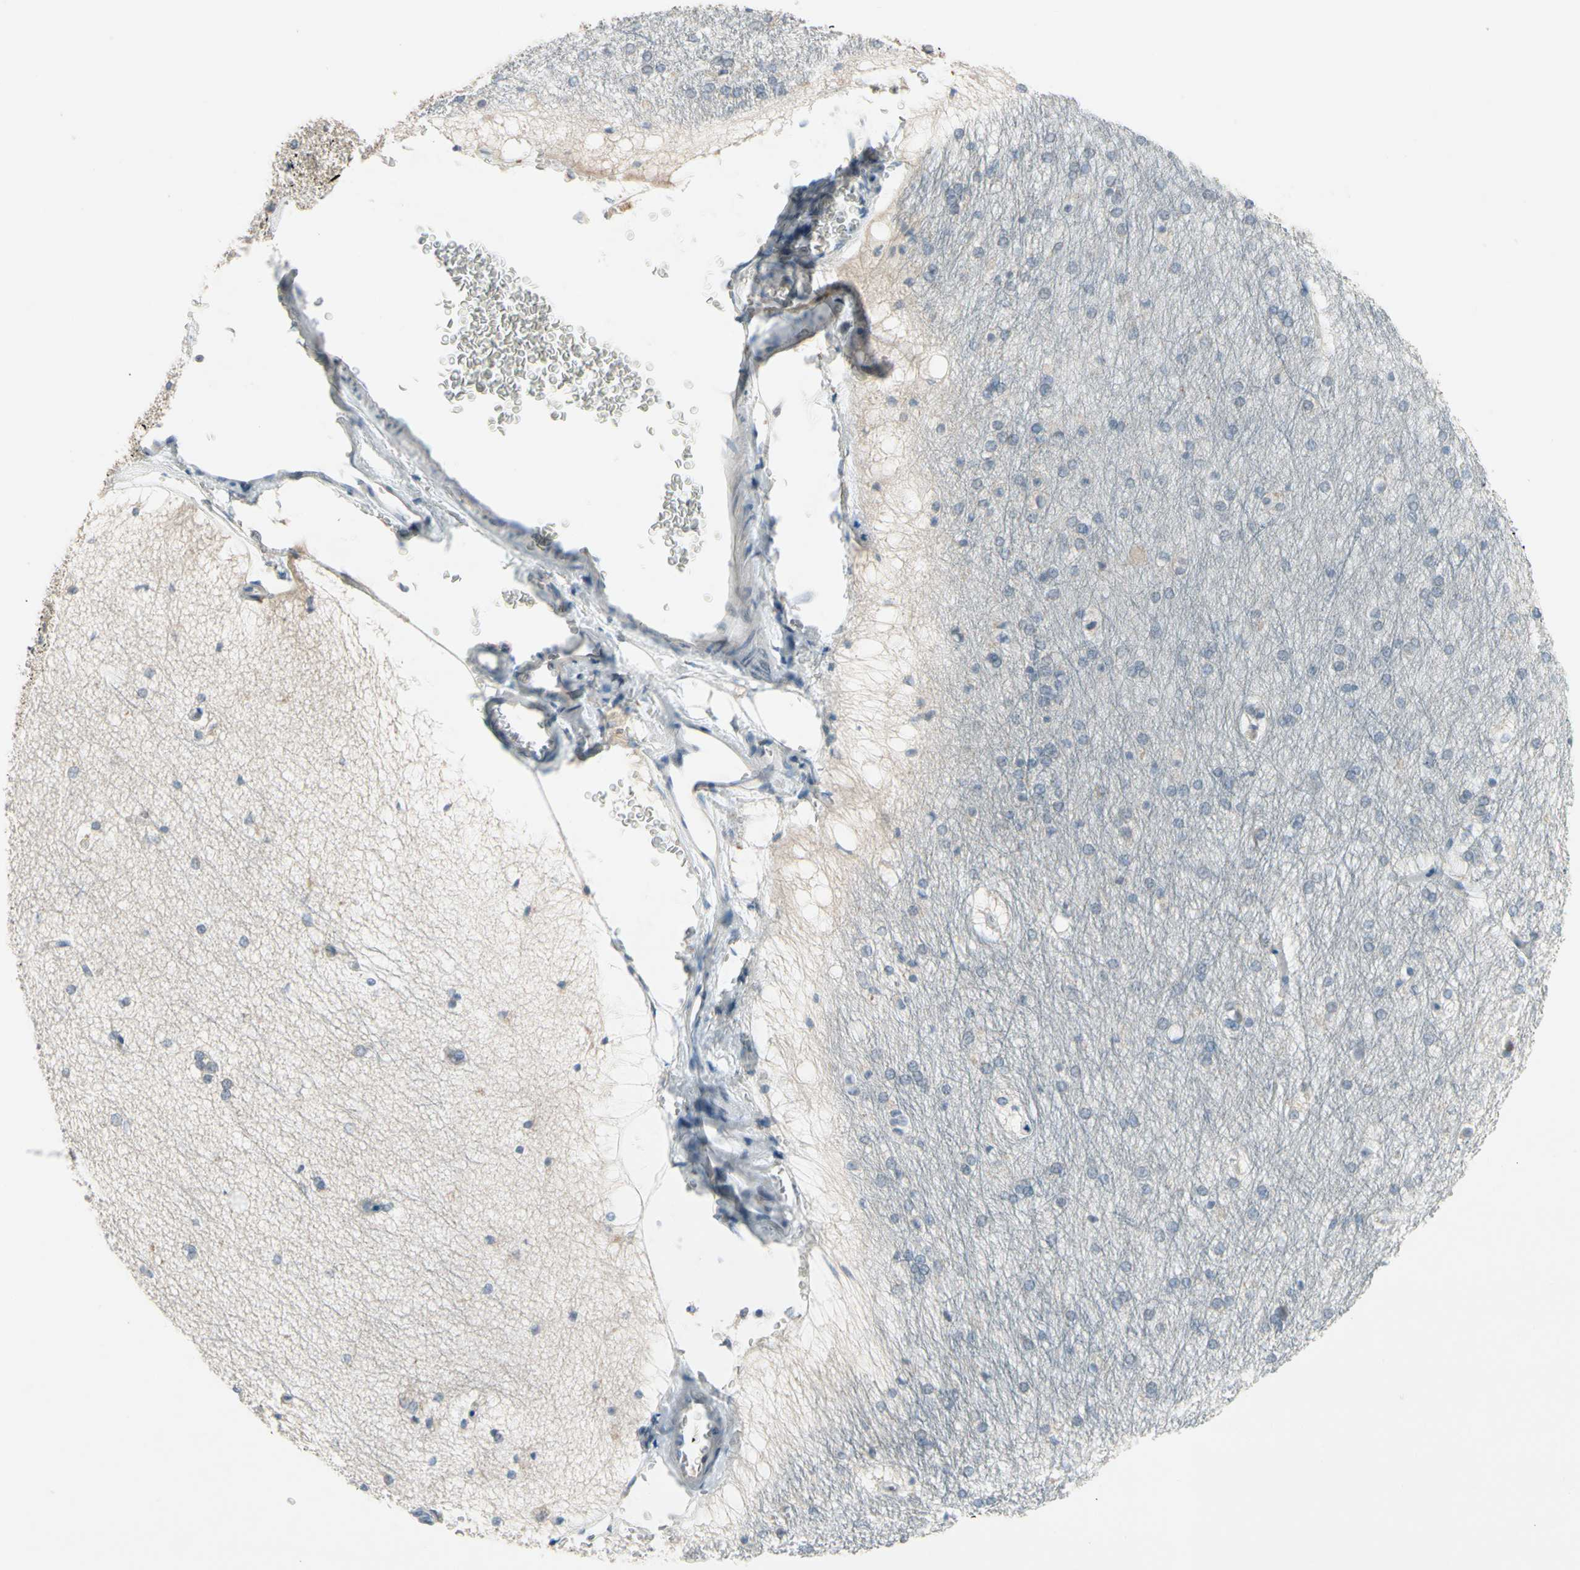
{"staining": {"intensity": "negative", "quantity": "none", "location": "none"}, "tissue": "hippocampus", "cell_type": "Glial cells", "image_type": "normal", "snomed": [{"axis": "morphology", "description": "Normal tissue, NOS"}, {"axis": "topography", "description": "Hippocampus"}], "caption": "Benign hippocampus was stained to show a protein in brown. There is no significant positivity in glial cells. (DAB IHC with hematoxylin counter stain).", "gene": "PIP5K1B", "patient": {"sex": "female", "age": 19}}